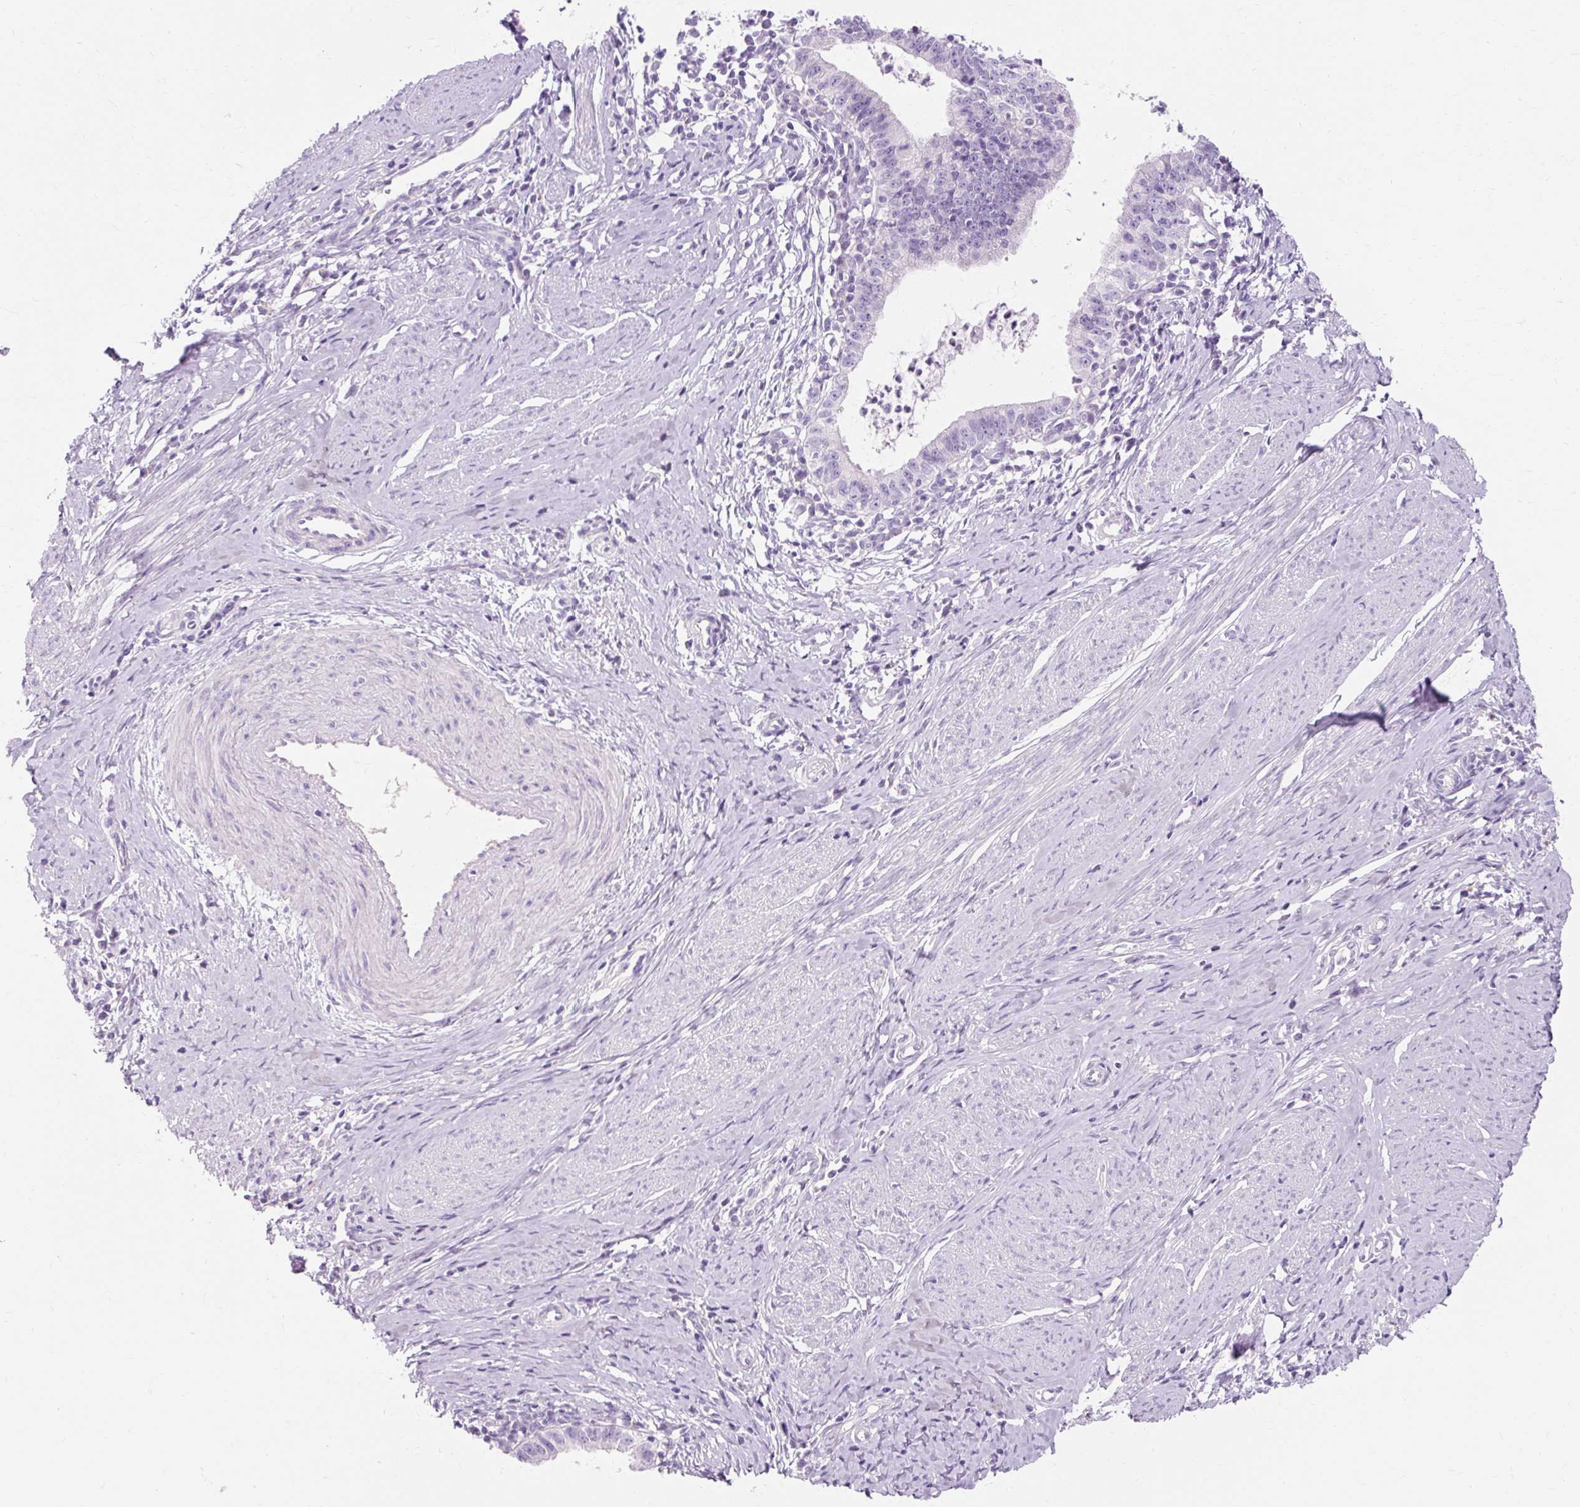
{"staining": {"intensity": "negative", "quantity": "none", "location": "none"}, "tissue": "cervical cancer", "cell_type": "Tumor cells", "image_type": "cancer", "snomed": [{"axis": "morphology", "description": "Adenocarcinoma, NOS"}, {"axis": "topography", "description": "Cervix"}], "caption": "There is no significant staining in tumor cells of adenocarcinoma (cervical).", "gene": "TMEM213", "patient": {"sex": "female", "age": 36}}